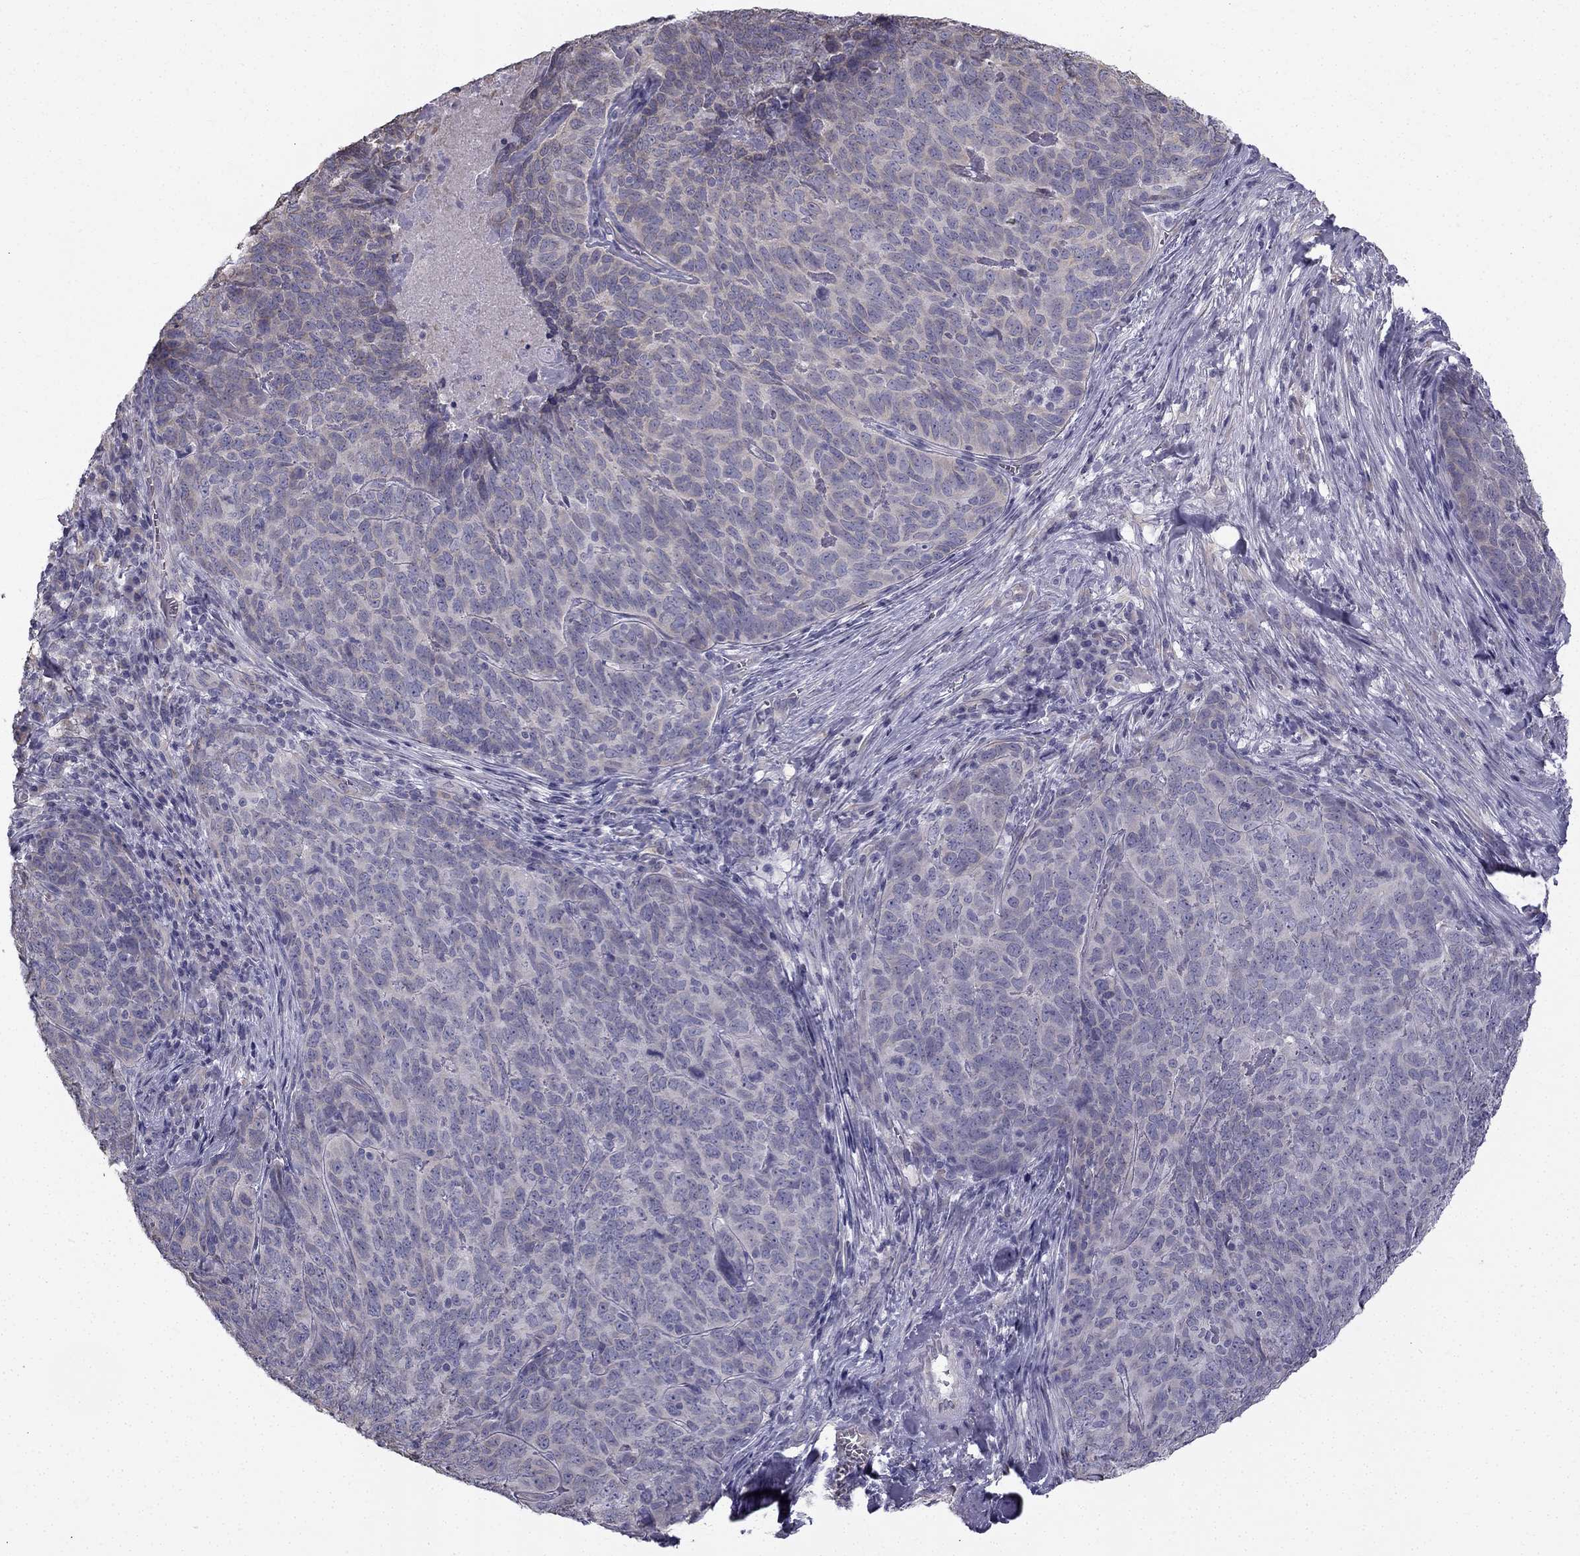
{"staining": {"intensity": "negative", "quantity": "none", "location": "none"}, "tissue": "skin cancer", "cell_type": "Tumor cells", "image_type": "cancer", "snomed": [{"axis": "morphology", "description": "Squamous cell carcinoma, NOS"}, {"axis": "topography", "description": "Skin"}, {"axis": "topography", "description": "Anal"}], "caption": "Immunohistochemical staining of skin cancer displays no significant positivity in tumor cells.", "gene": "CCDC40", "patient": {"sex": "female", "age": 51}}